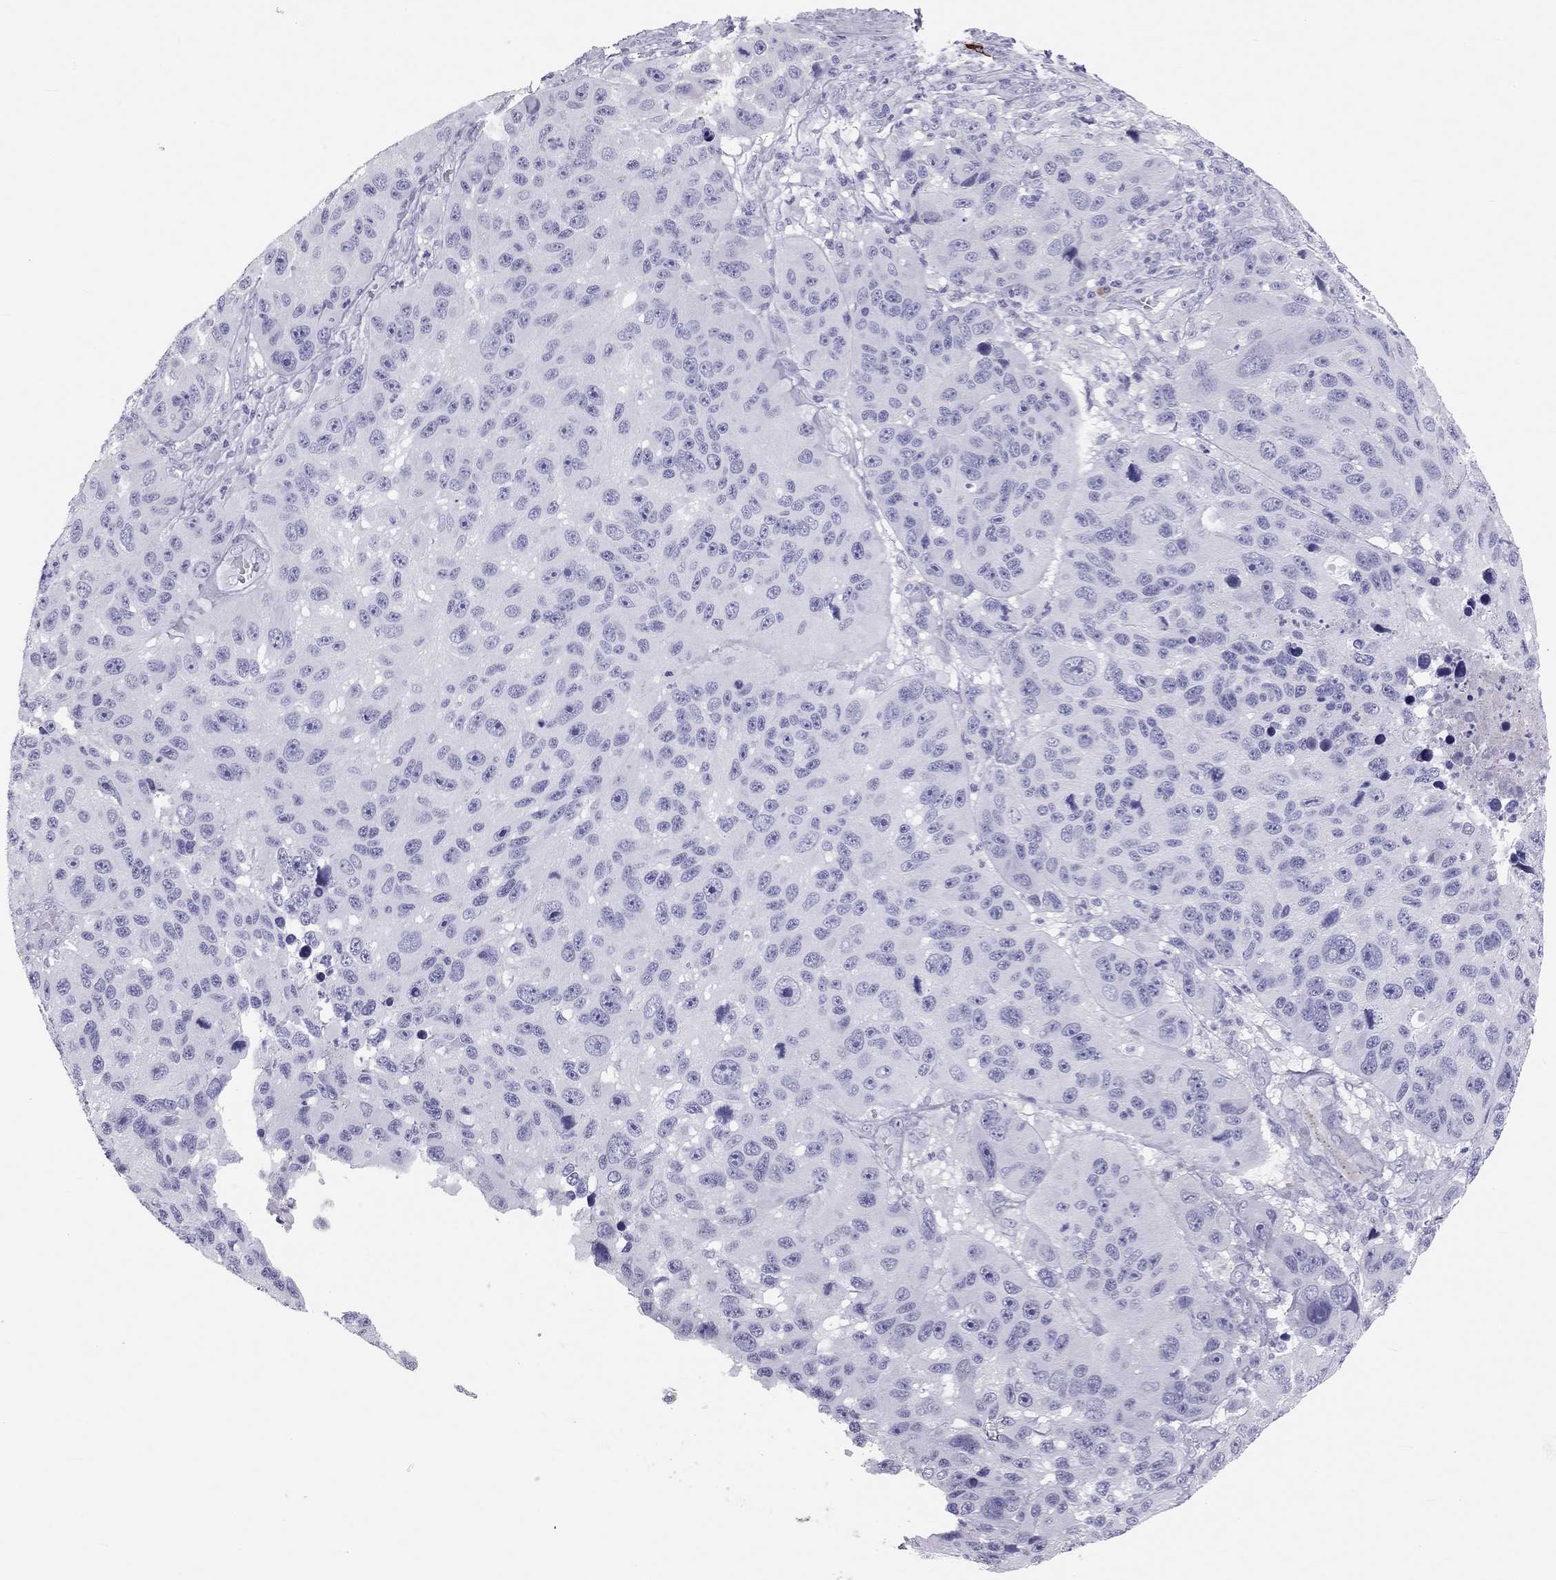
{"staining": {"intensity": "negative", "quantity": "none", "location": "none"}, "tissue": "melanoma", "cell_type": "Tumor cells", "image_type": "cancer", "snomed": [{"axis": "morphology", "description": "Malignant melanoma, NOS"}, {"axis": "topography", "description": "Skin"}], "caption": "High power microscopy histopathology image of an IHC micrograph of malignant melanoma, revealing no significant staining in tumor cells. Brightfield microscopy of immunohistochemistry (IHC) stained with DAB (3,3'-diaminobenzidine) (brown) and hematoxylin (blue), captured at high magnification.", "gene": "KLRG1", "patient": {"sex": "male", "age": 53}}